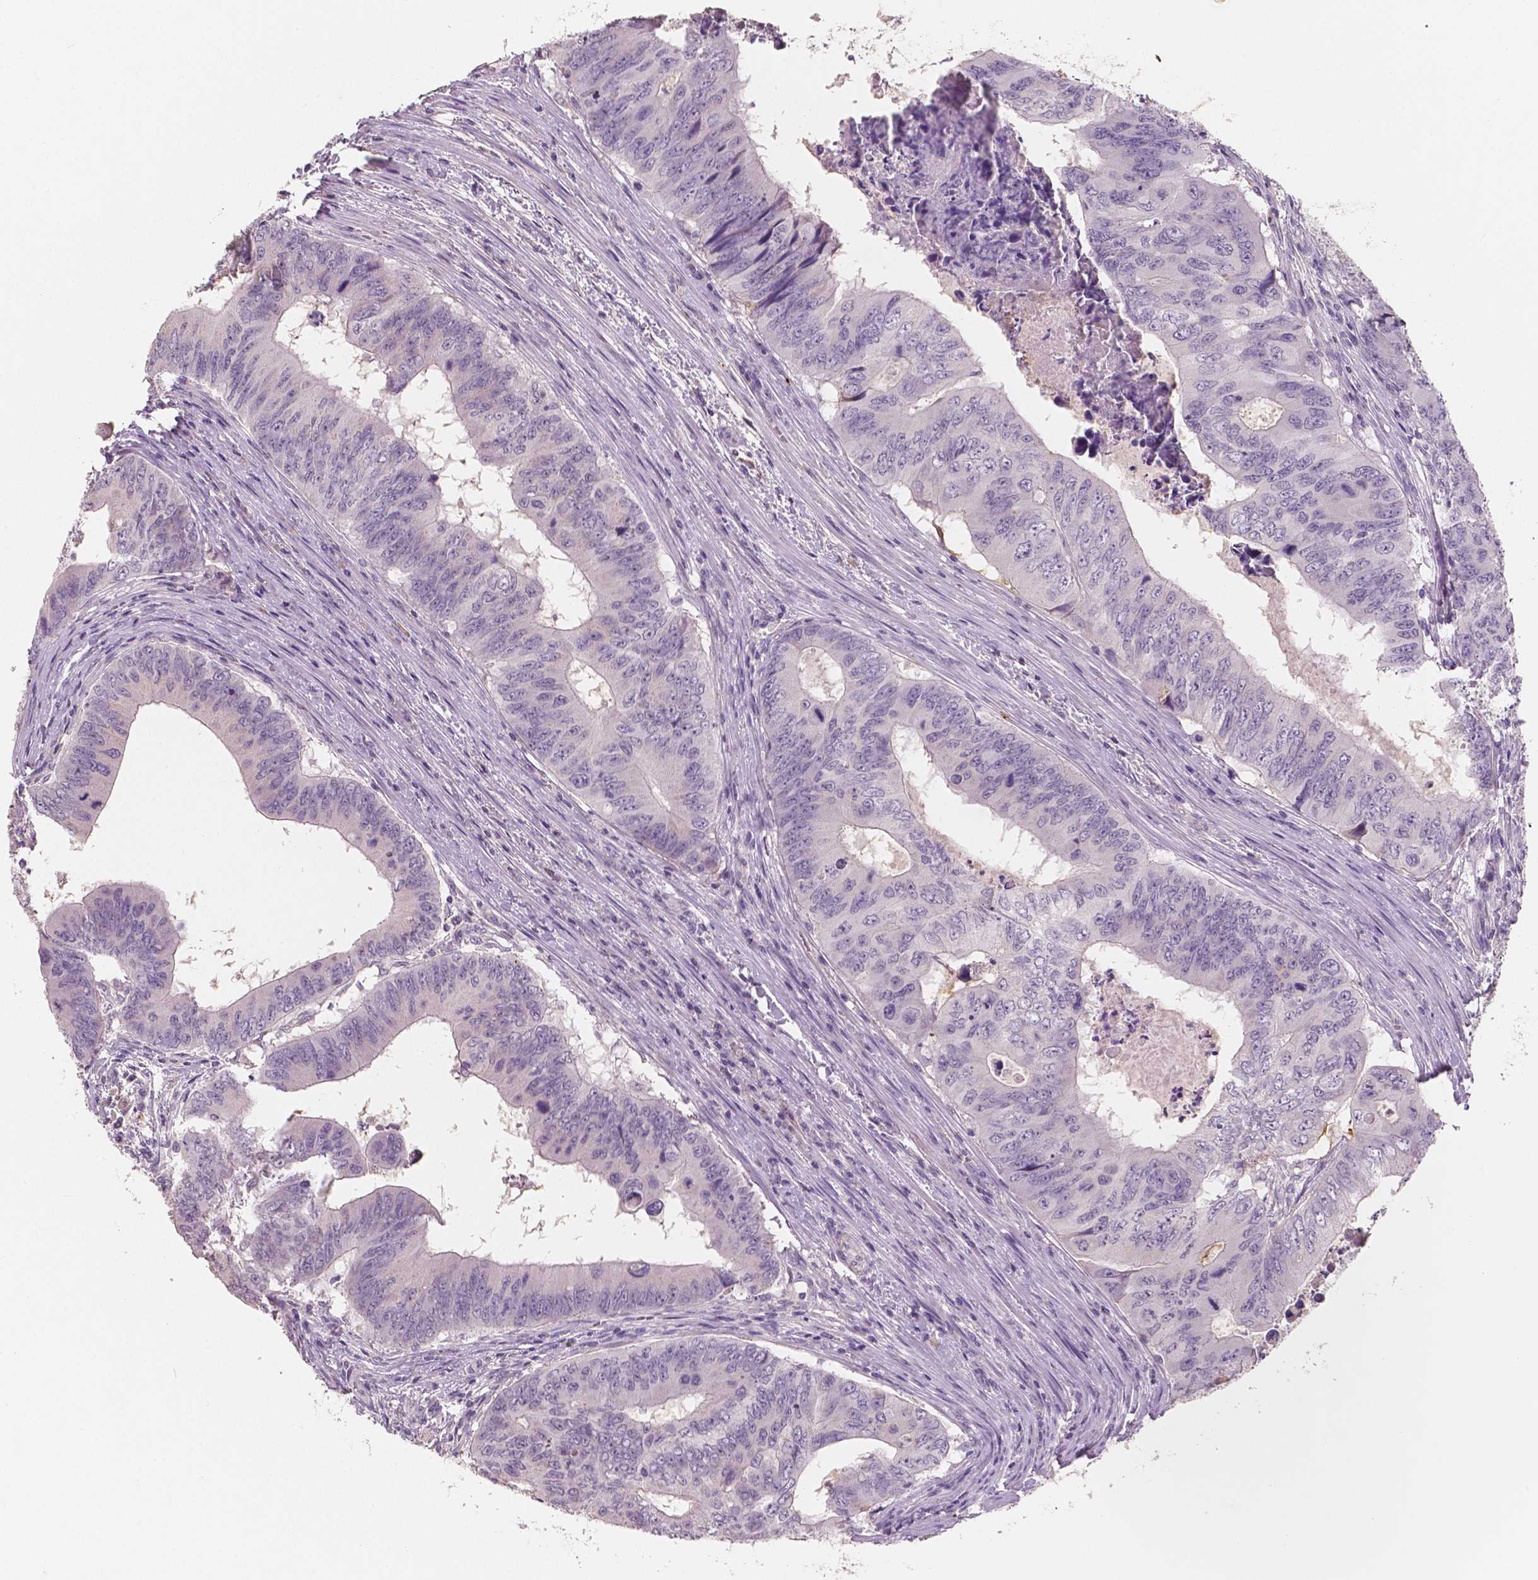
{"staining": {"intensity": "negative", "quantity": "none", "location": "none"}, "tissue": "colorectal cancer", "cell_type": "Tumor cells", "image_type": "cancer", "snomed": [{"axis": "morphology", "description": "Adenocarcinoma, NOS"}, {"axis": "topography", "description": "Colon"}], "caption": "Immunohistochemistry (IHC) photomicrograph of colorectal cancer stained for a protein (brown), which reveals no positivity in tumor cells.", "gene": "APOA4", "patient": {"sex": "male", "age": 53}}